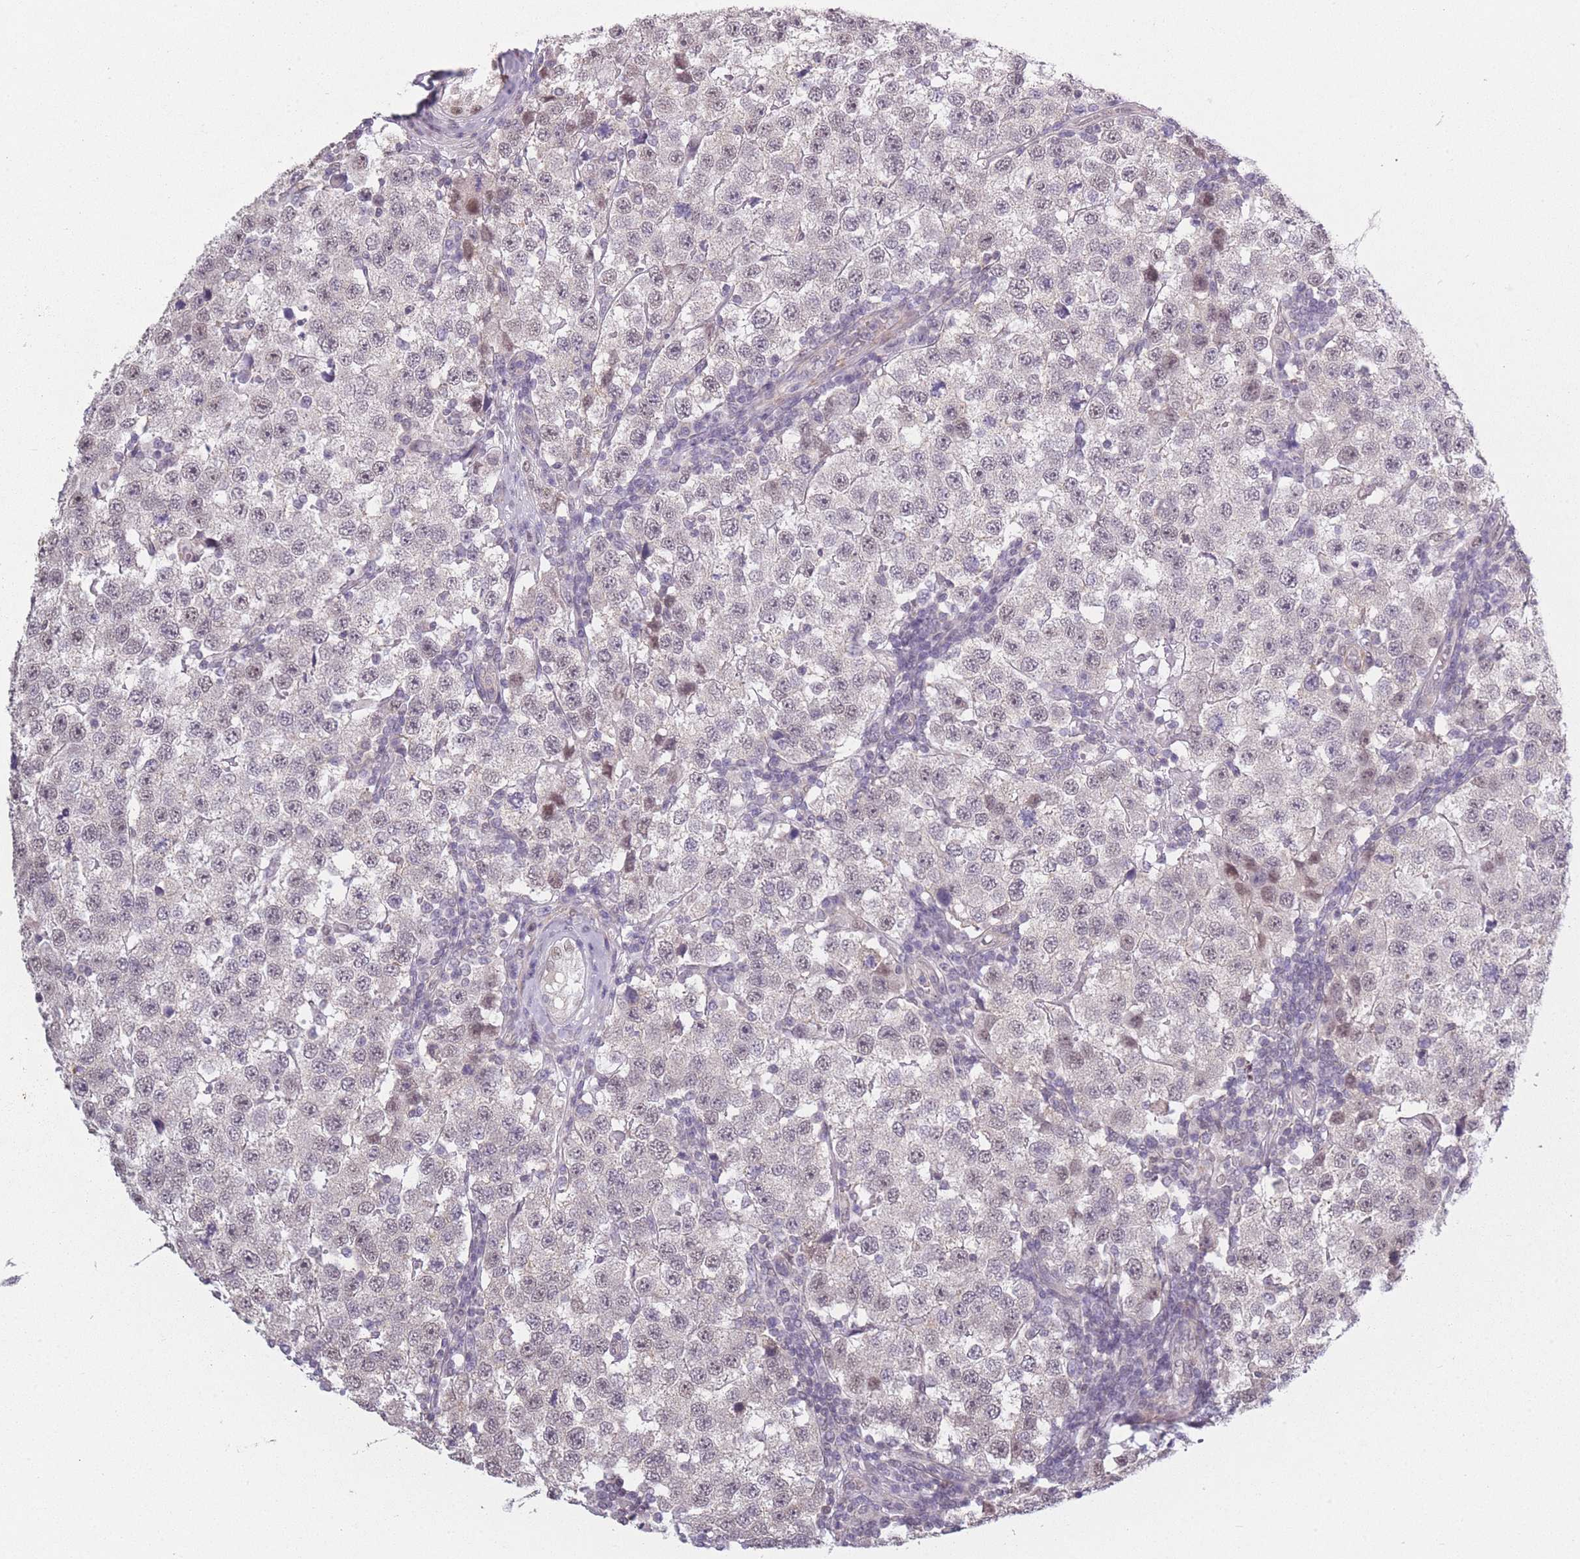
{"staining": {"intensity": "moderate", "quantity": "<25%", "location": "nuclear"}, "tissue": "testis cancer", "cell_type": "Tumor cells", "image_type": "cancer", "snomed": [{"axis": "morphology", "description": "Seminoma, NOS"}, {"axis": "topography", "description": "Testis"}], "caption": "Human seminoma (testis) stained with a brown dye displays moderate nuclear positive expression in about <25% of tumor cells.", "gene": "SIN3B", "patient": {"sex": "male", "age": 34}}